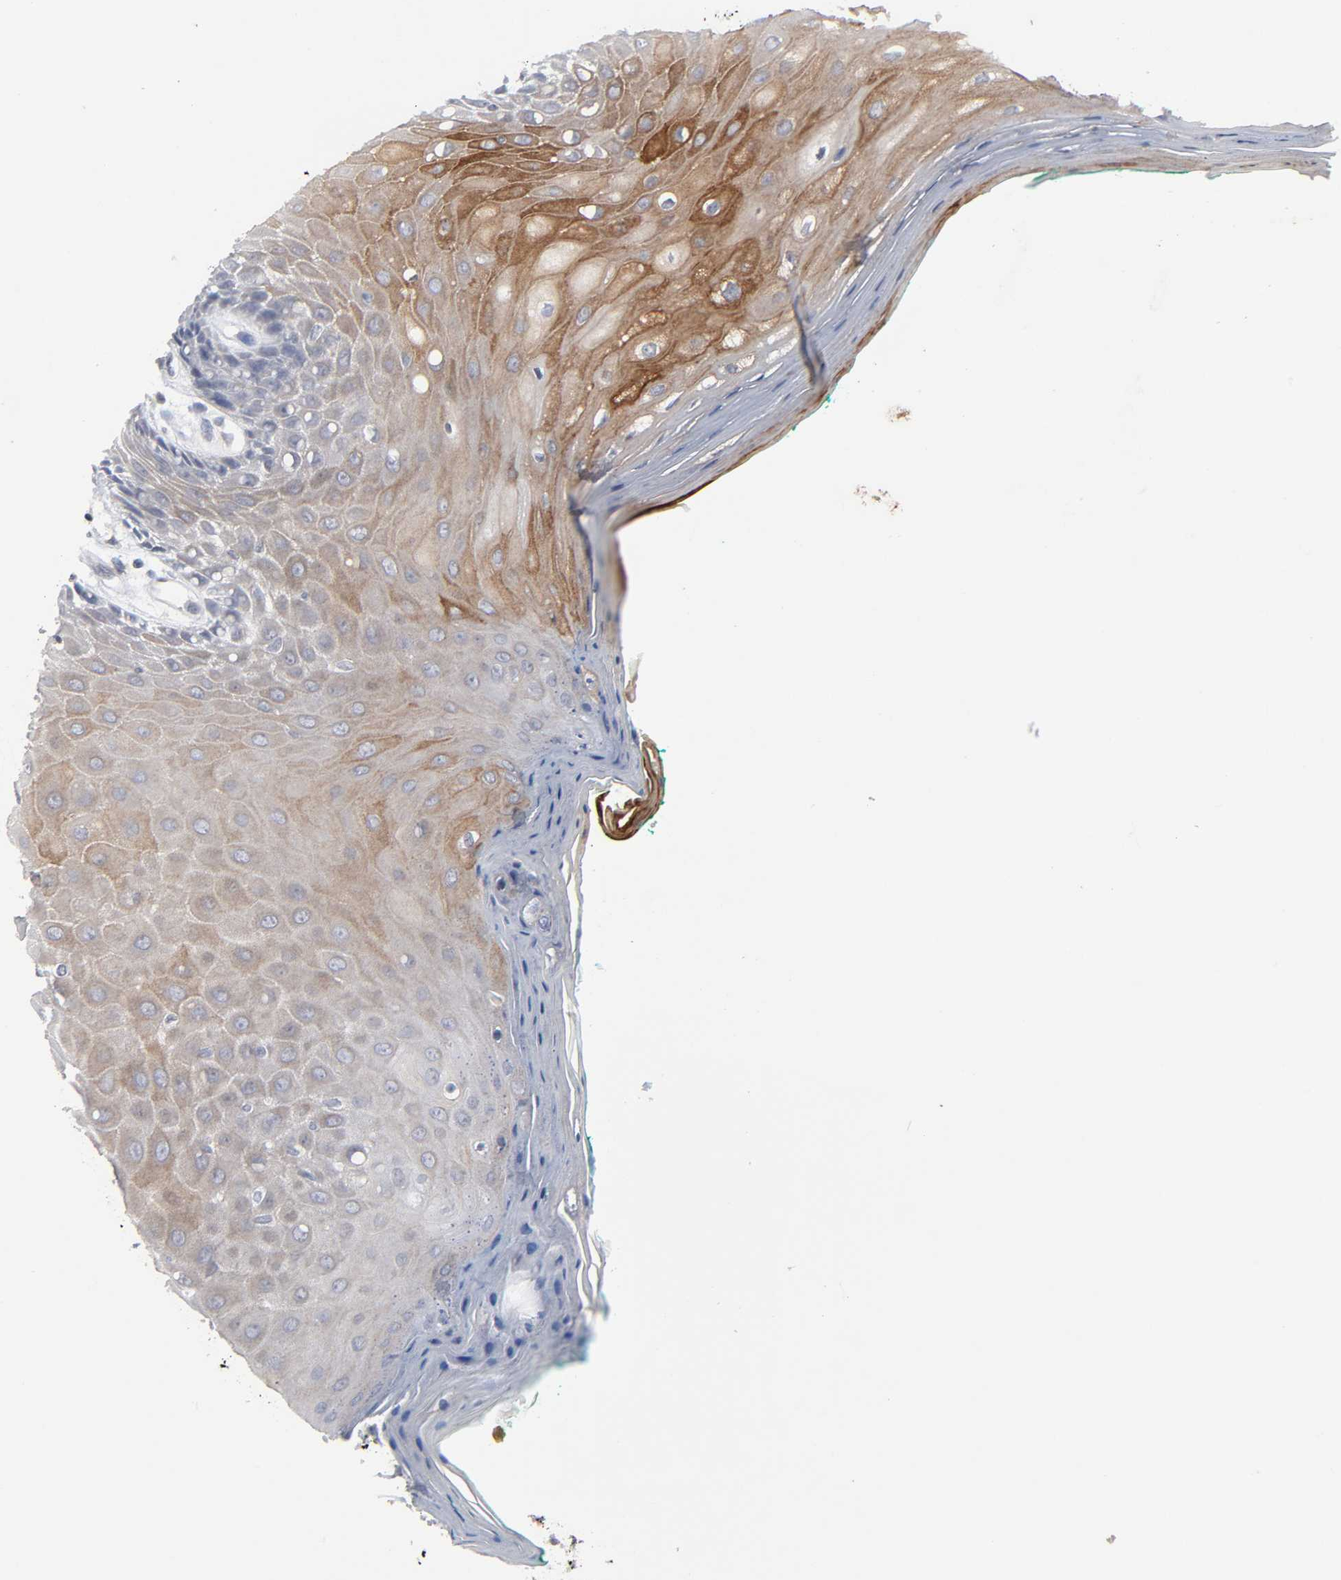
{"staining": {"intensity": "strong", "quantity": ">75%", "location": "cytoplasmic/membranous"}, "tissue": "oral mucosa", "cell_type": "Squamous epithelial cells", "image_type": "normal", "snomed": [{"axis": "morphology", "description": "Normal tissue, NOS"}, {"axis": "morphology", "description": "Squamous cell carcinoma, NOS"}, {"axis": "topography", "description": "Skeletal muscle"}, {"axis": "topography", "description": "Oral tissue"}, {"axis": "topography", "description": "Head-Neck"}], "caption": "An immunohistochemistry image of benign tissue is shown. Protein staining in brown highlights strong cytoplasmic/membranous positivity in oral mucosa within squamous epithelial cells.", "gene": "AUH", "patient": {"sex": "female", "age": 84}}